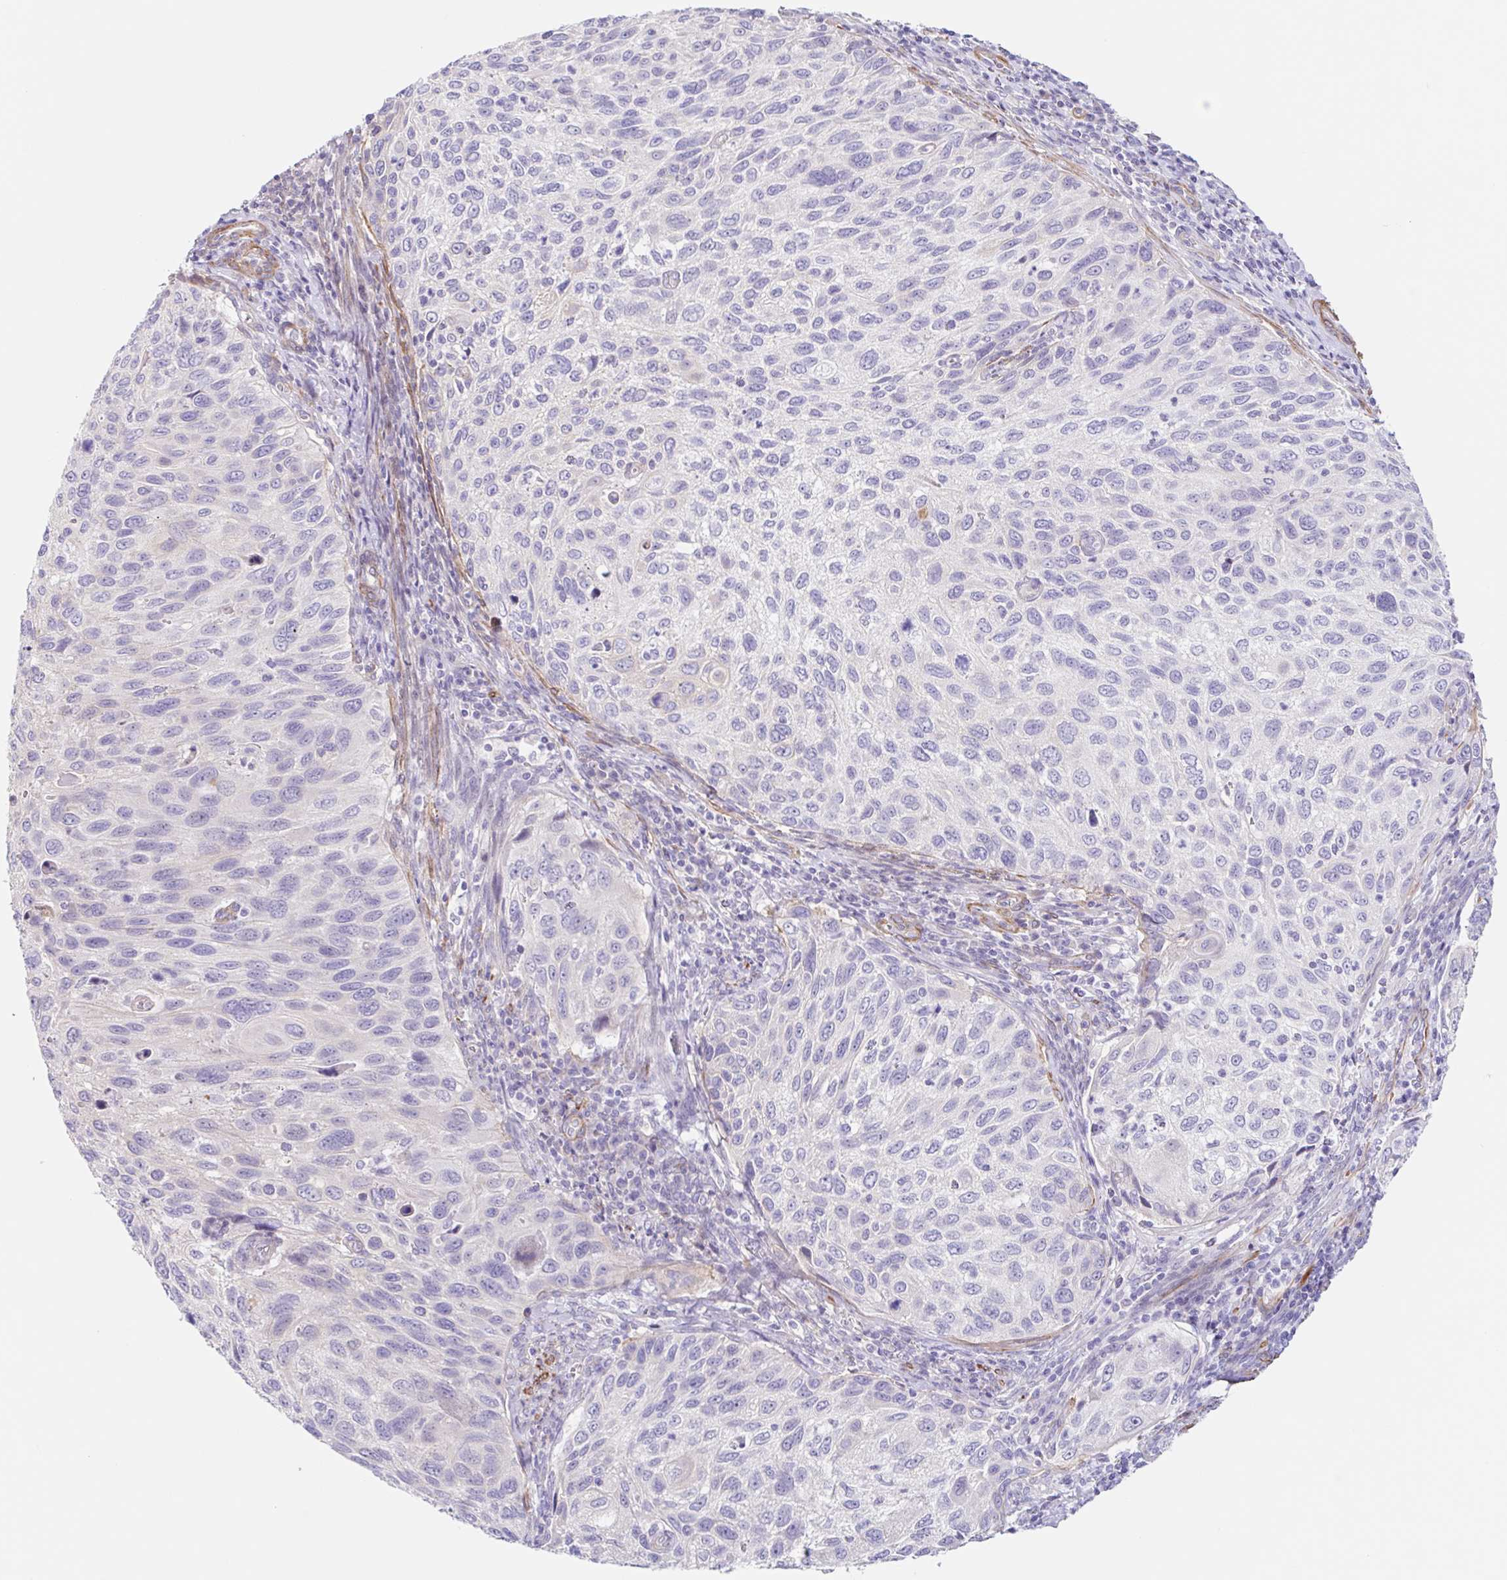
{"staining": {"intensity": "negative", "quantity": "none", "location": "none"}, "tissue": "cervical cancer", "cell_type": "Tumor cells", "image_type": "cancer", "snomed": [{"axis": "morphology", "description": "Squamous cell carcinoma, NOS"}, {"axis": "topography", "description": "Cervix"}], "caption": "Protein analysis of squamous cell carcinoma (cervical) demonstrates no significant expression in tumor cells.", "gene": "DCAF17", "patient": {"sex": "female", "age": 70}}